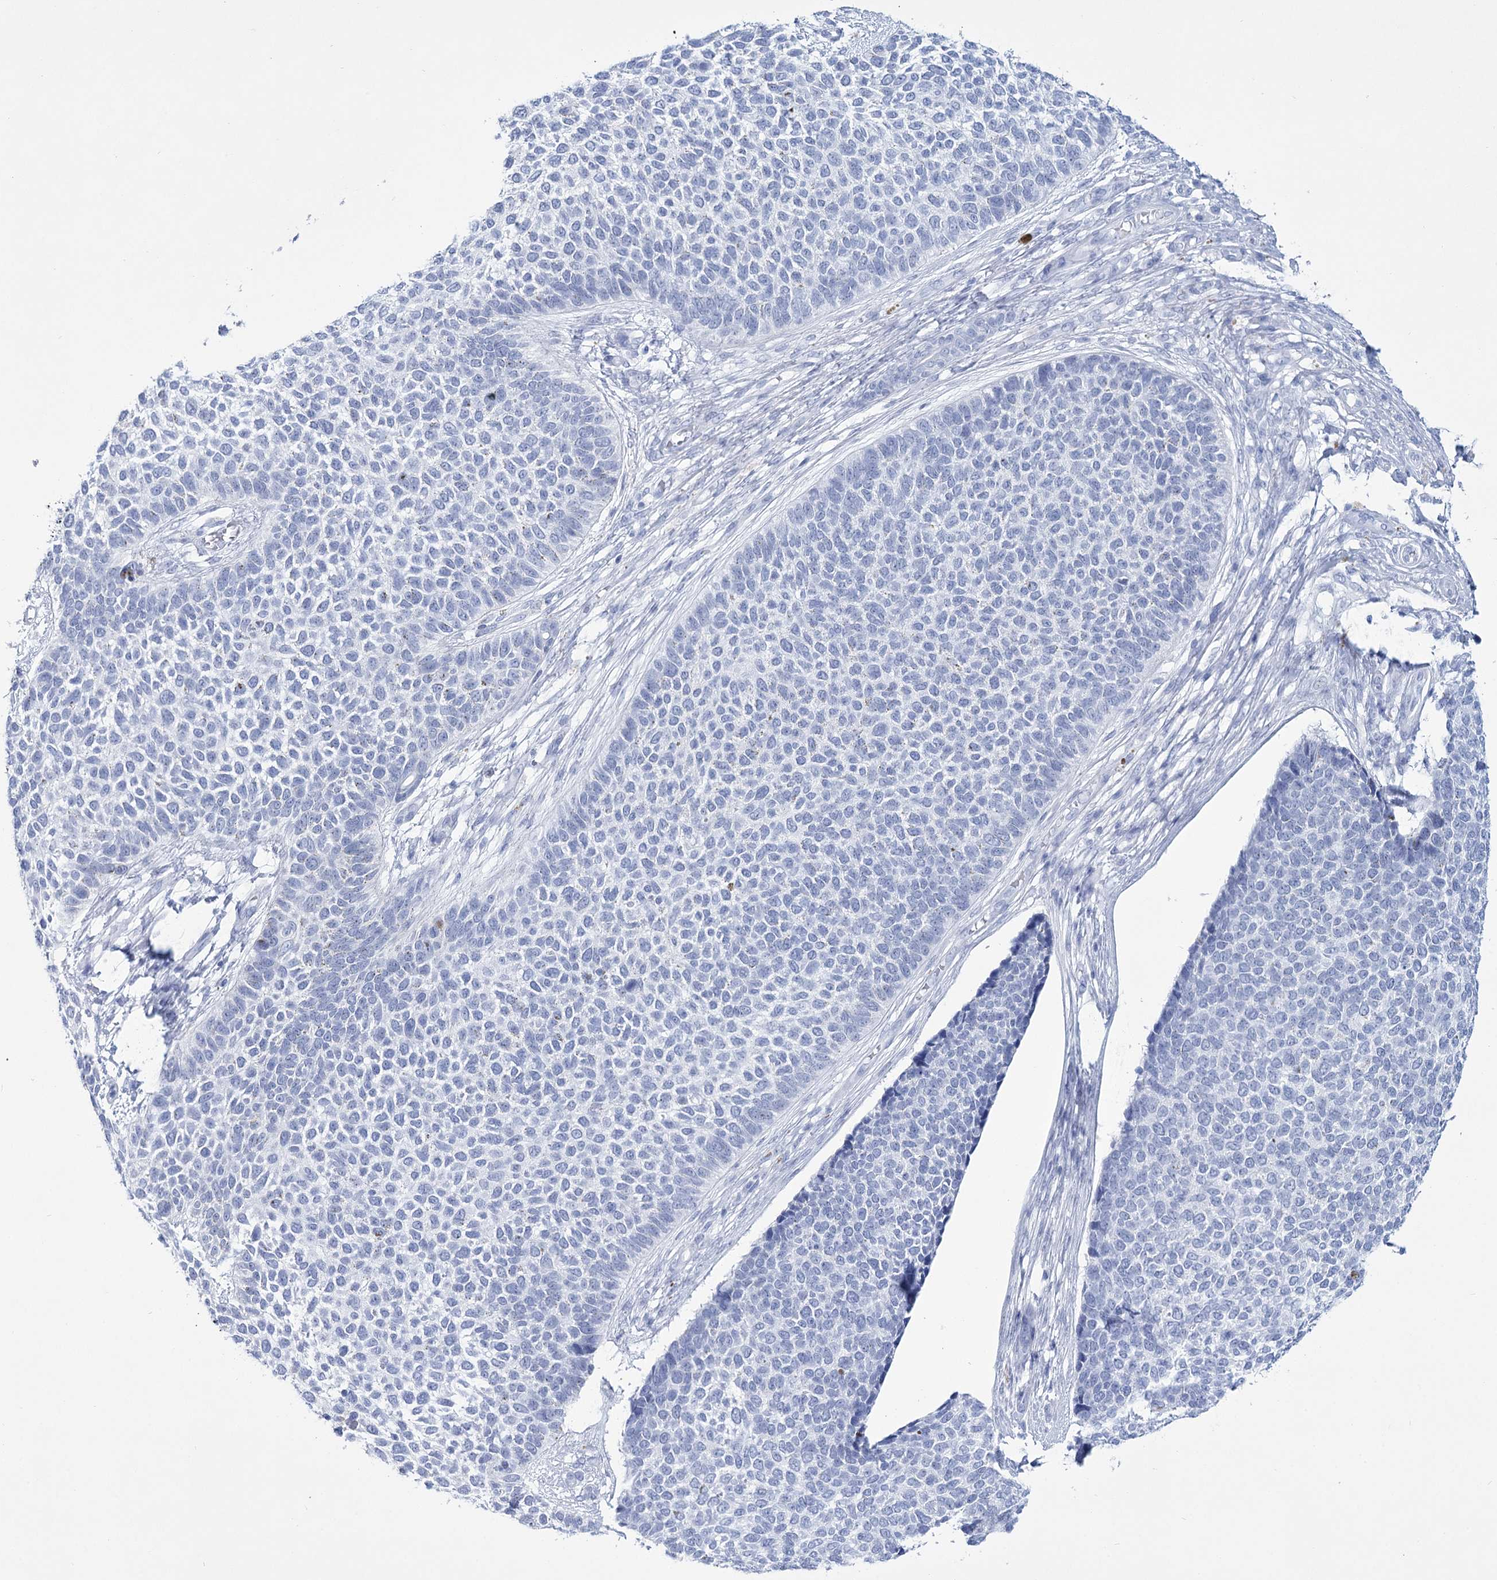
{"staining": {"intensity": "negative", "quantity": "none", "location": "none"}, "tissue": "skin cancer", "cell_type": "Tumor cells", "image_type": "cancer", "snomed": [{"axis": "morphology", "description": "Basal cell carcinoma"}, {"axis": "topography", "description": "Skin"}], "caption": "High magnification brightfield microscopy of basal cell carcinoma (skin) stained with DAB (3,3'-diaminobenzidine) (brown) and counterstained with hematoxylin (blue): tumor cells show no significant positivity.", "gene": "RNF186", "patient": {"sex": "female", "age": 84}}